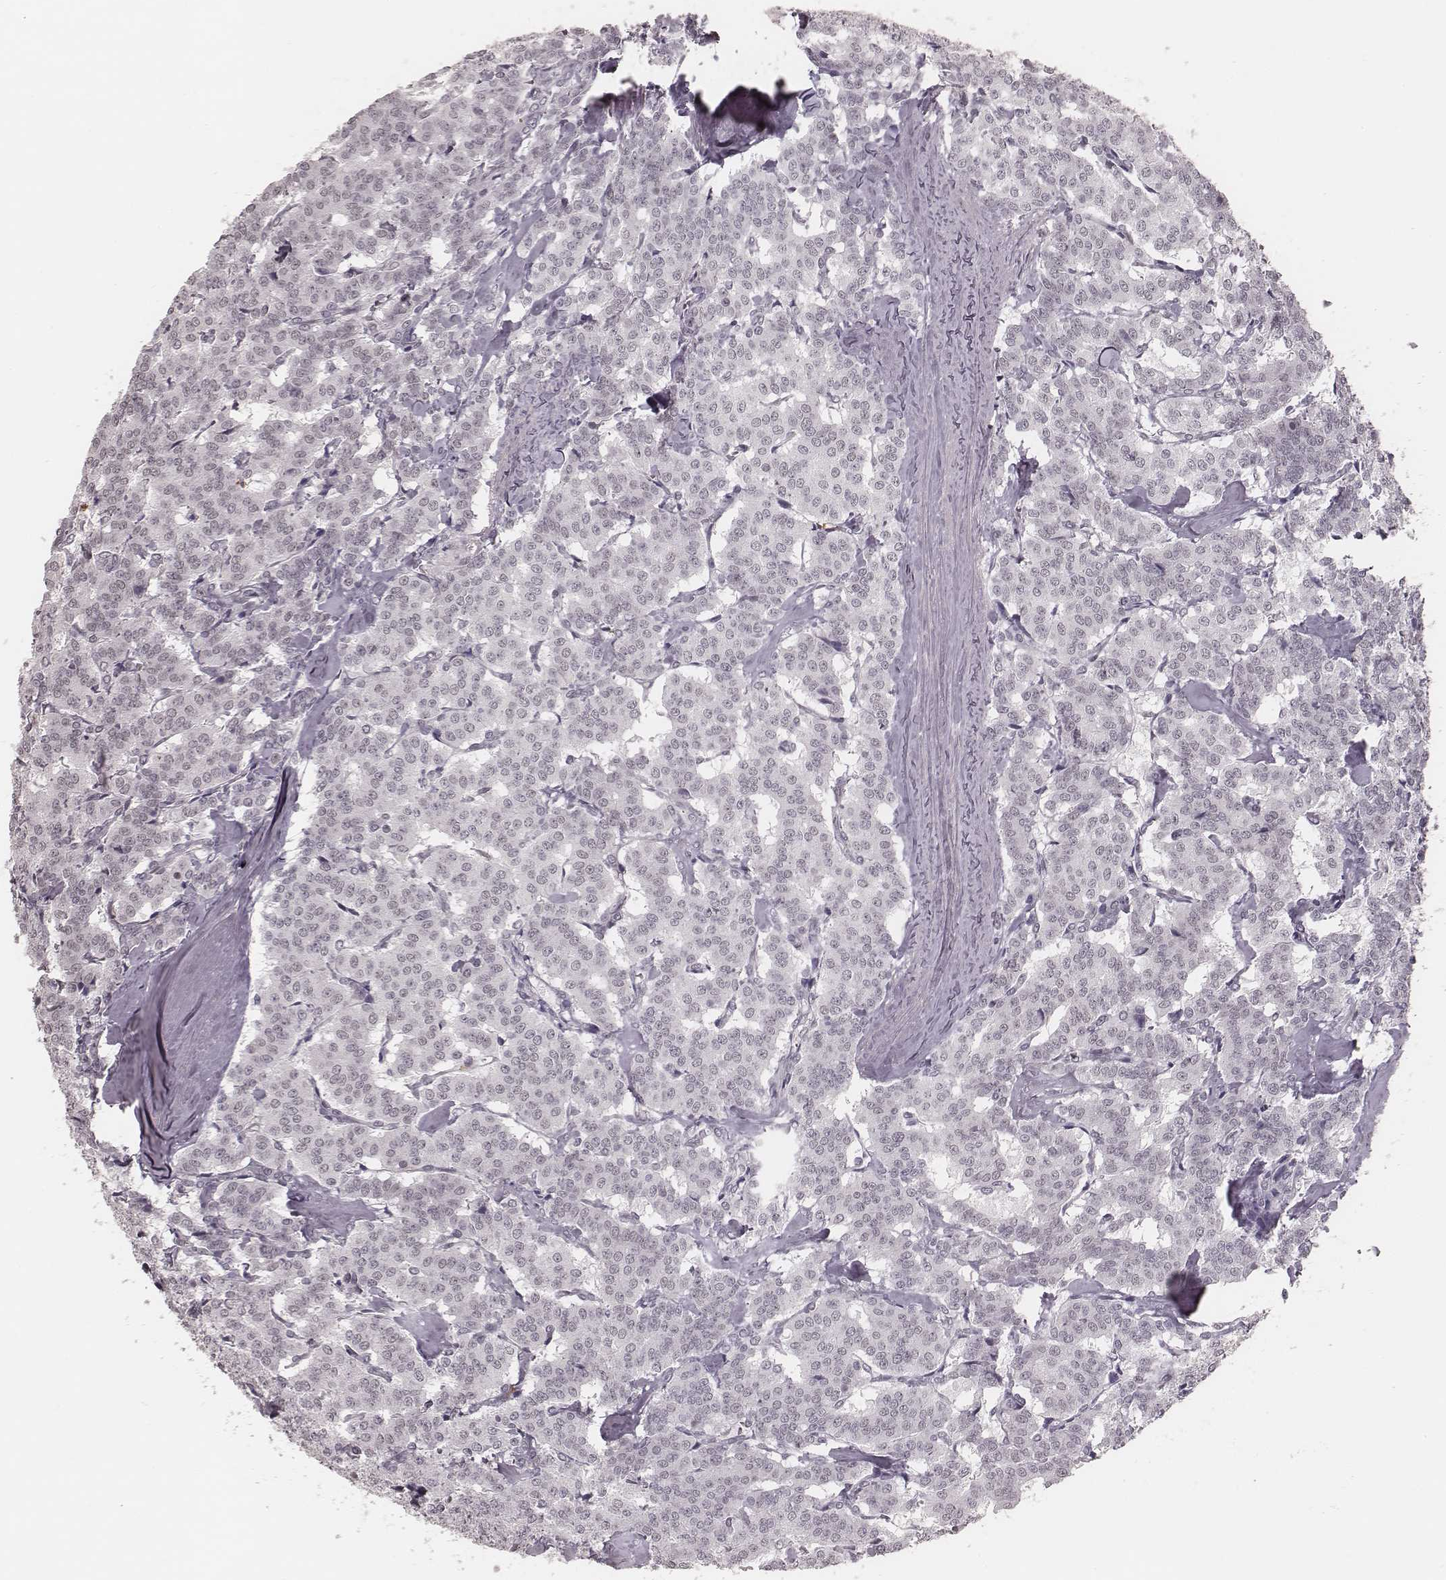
{"staining": {"intensity": "negative", "quantity": "none", "location": "none"}, "tissue": "carcinoid", "cell_type": "Tumor cells", "image_type": "cancer", "snomed": [{"axis": "morphology", "description": "Carcinoid, malignant, NOS"}, {"axis": "topography", "description": "Lung"}], "caption": "Tumor cells show no significant protein staining in carcinoid (malignant).", "gene": "KITLG", "patient": {"sex": "female", "age": 46}}